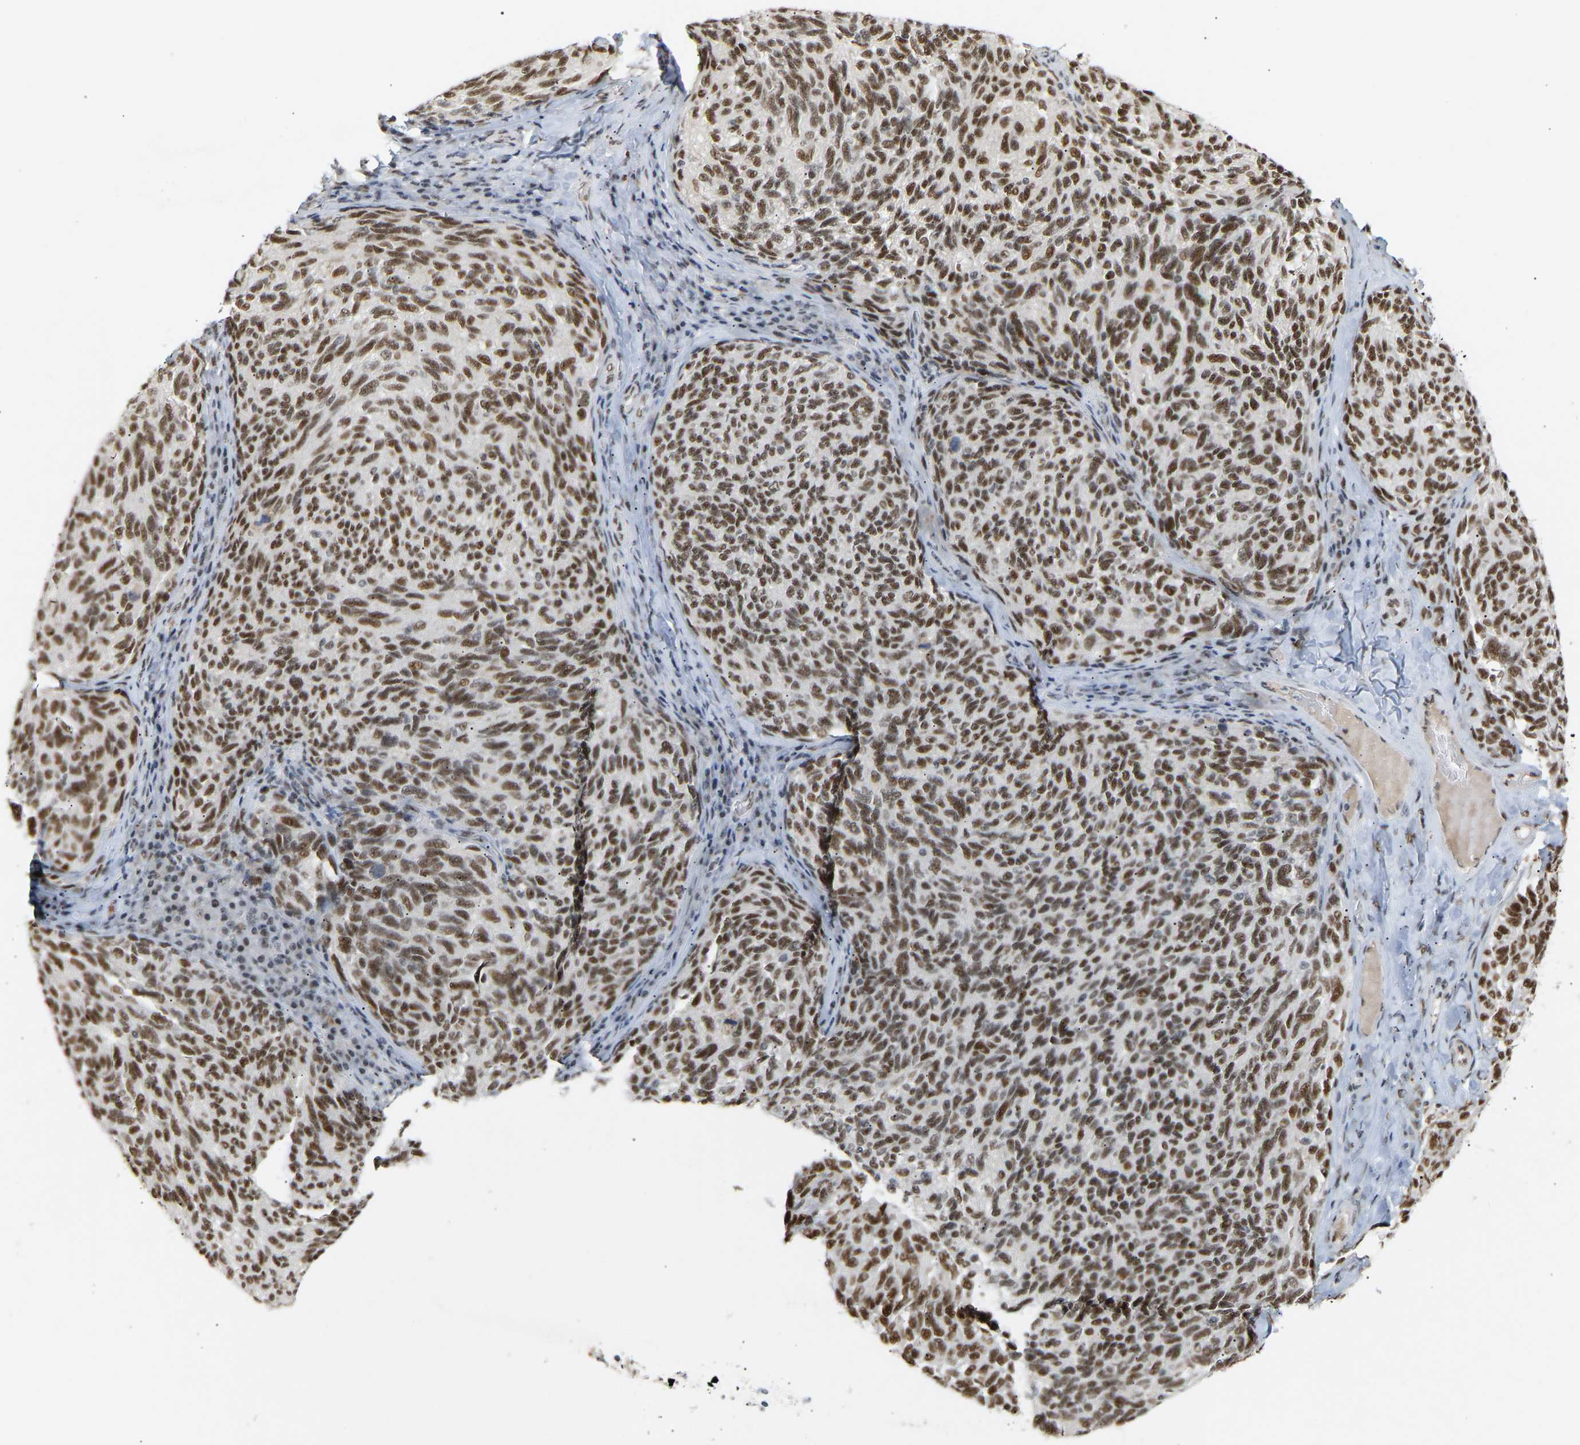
{"staining": {"intensity": "strong", "quantity": ">75%", "location": "nuclear"}, "tissue": "melanoma", "cell_type": "Tumor cells", "image_type": "cancer", "snomed": [{"axis": "morphology", "description": "Malignant melanoma, NOS"}, {"axis": "topography", "description": "Skin"}], "caption": "IHC image of melanoma stained for a protein (brown), which shows high levels of strong nuclear staining in about >75% of tumor cells.", "gene": "NELFB", "patient": {"sex": "female", "age": 73}}